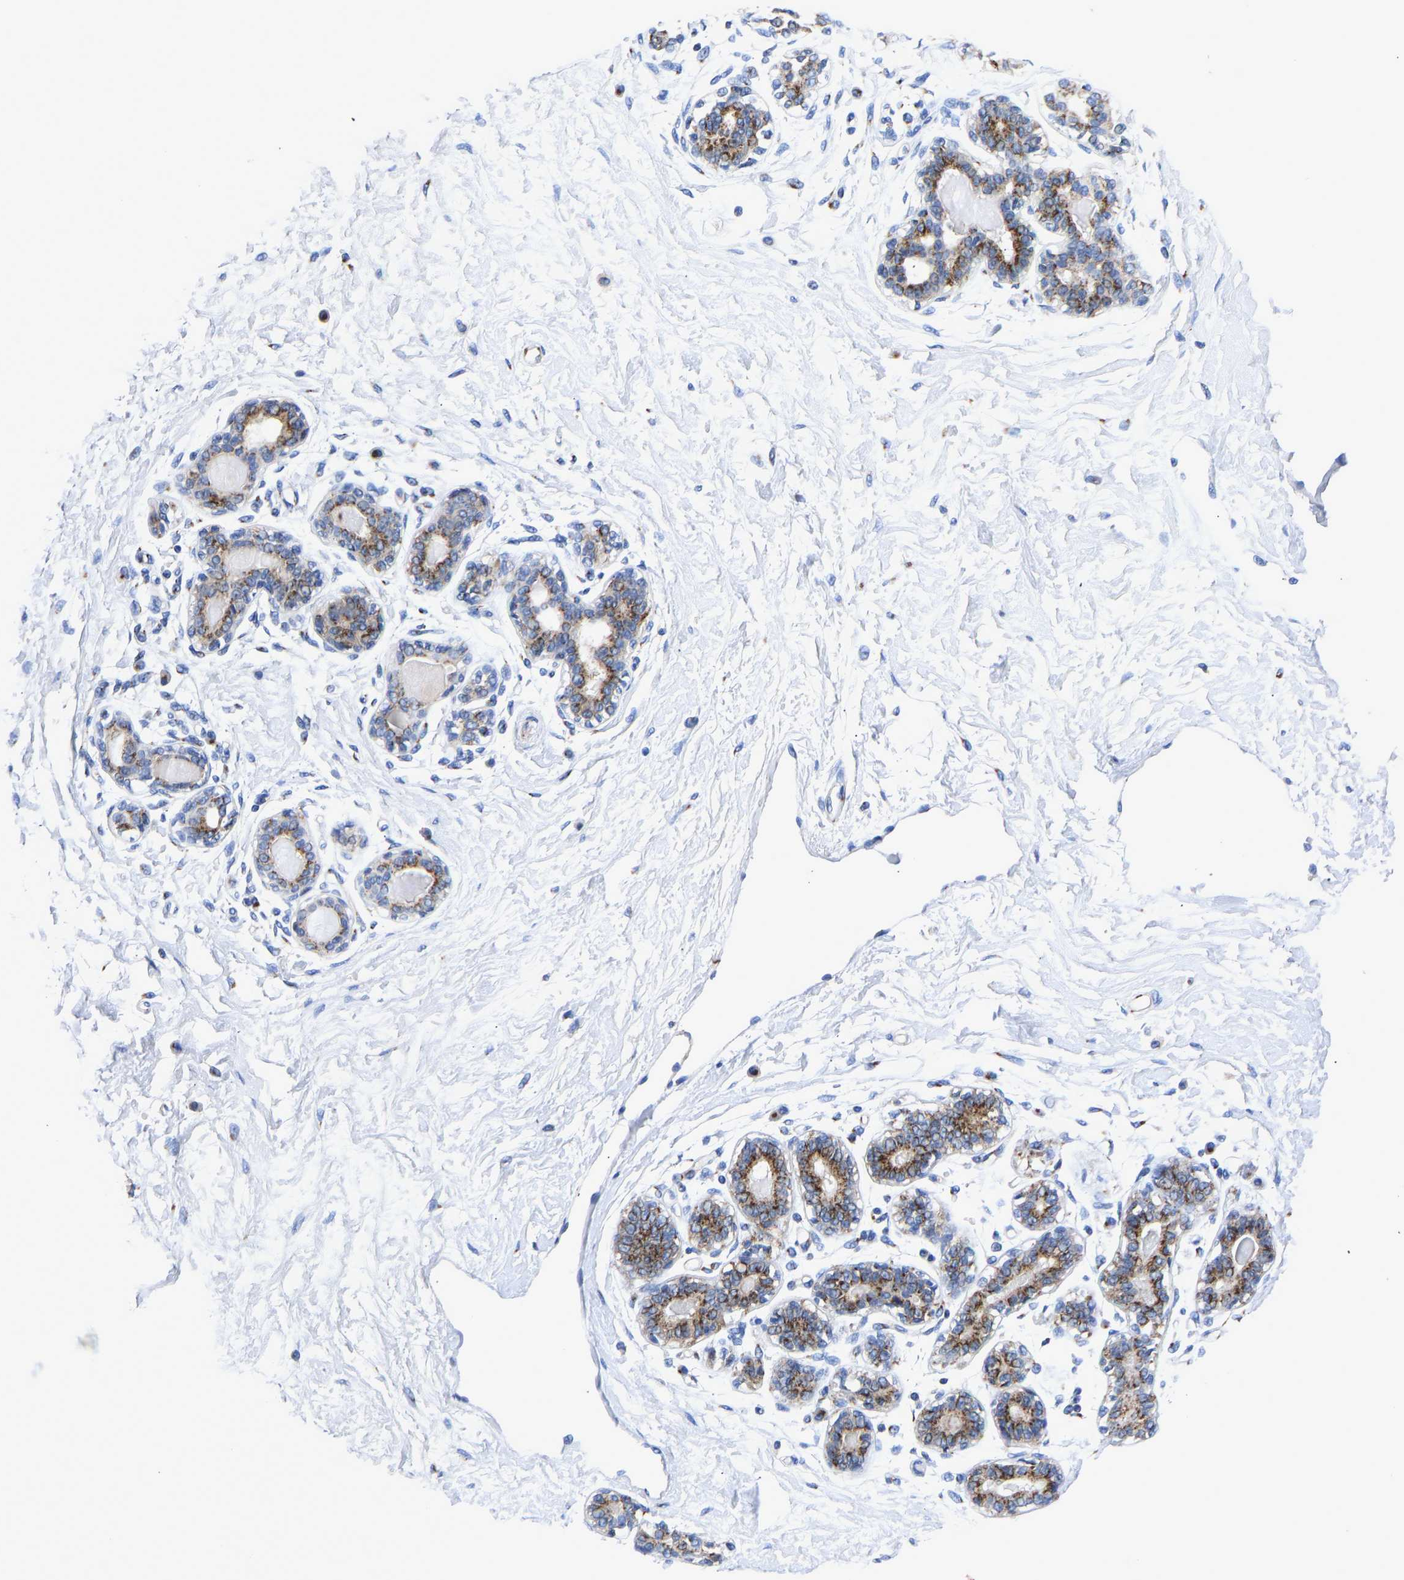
{"staining": {"intensity": "negative", "quantity": "none", "location": "none"}, "tissue": "breast", "cell_type": "Adipocytes", "image_type": "normal", "snomed": [{"axis": "morphology", "description": "Normal tissue, NOS"}, {"axis": "topography", "description": "Breast"}], "caption": "Breast stained for a protein using IHC reveals no positivity adipocytes.", "gene": "TMEM87A", "patient": {"sex": "female", "age": 45}}